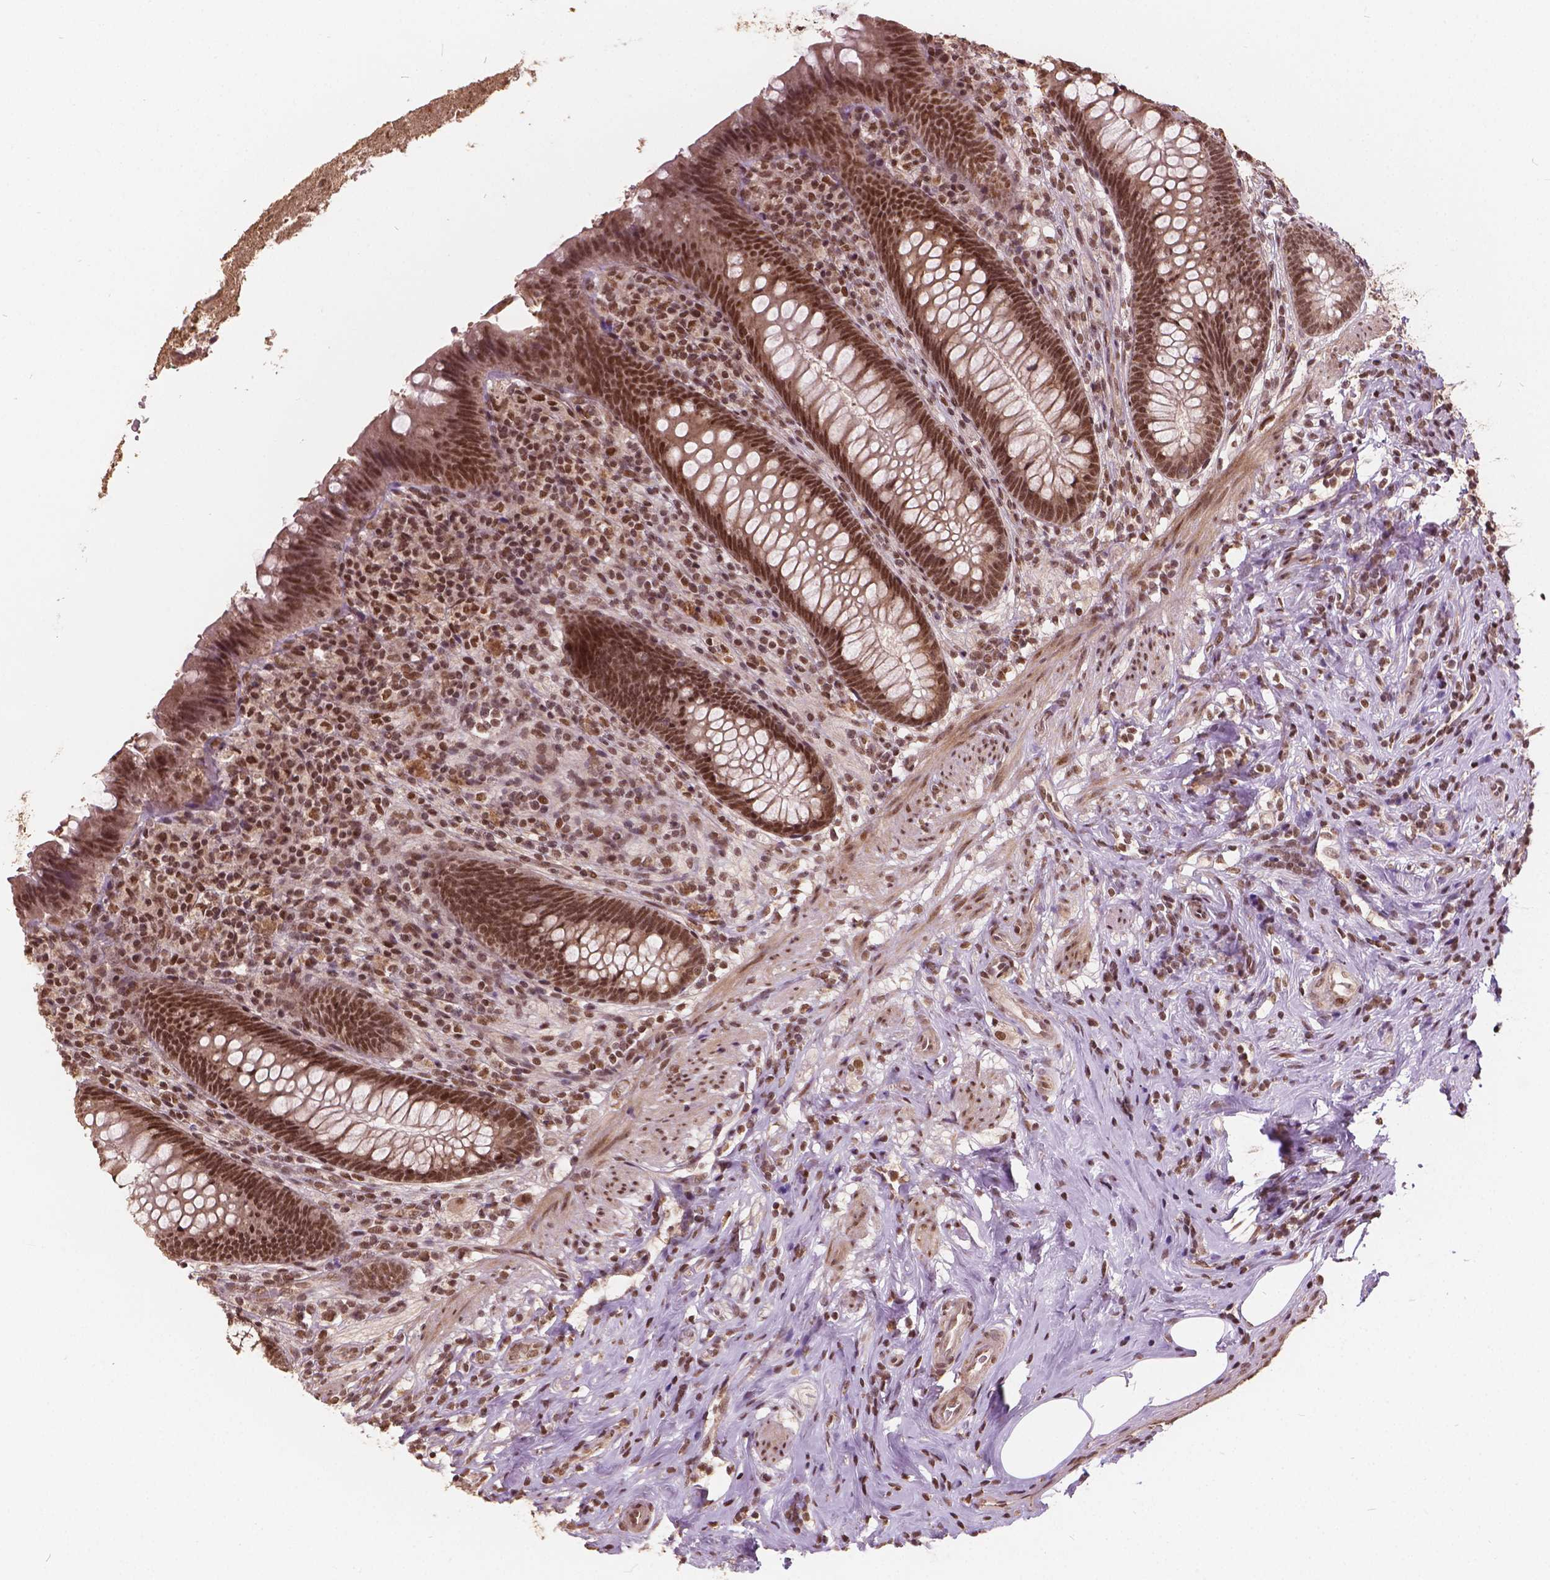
{"staining": {"intensity": "moderate", "quantity": ">75%", "location": "cytoplasmic/membranous,nuclear"}, "tissue": "appendix", "cell_type": "Glandular cells", "image_type": "normal", "snomed": [{"axis": "morphology", "description": "Normal tissue, NOS"}, {"axis": "topography", "description": "Appendix"}], "caption": "Protein analysis of benign appendix demonstrates moderate cytoplasmic/membranous,nuclear staining in about >75% of glandular cells.", "gene": "GPS2", "patient": {"sex": "male", "age": 47}}